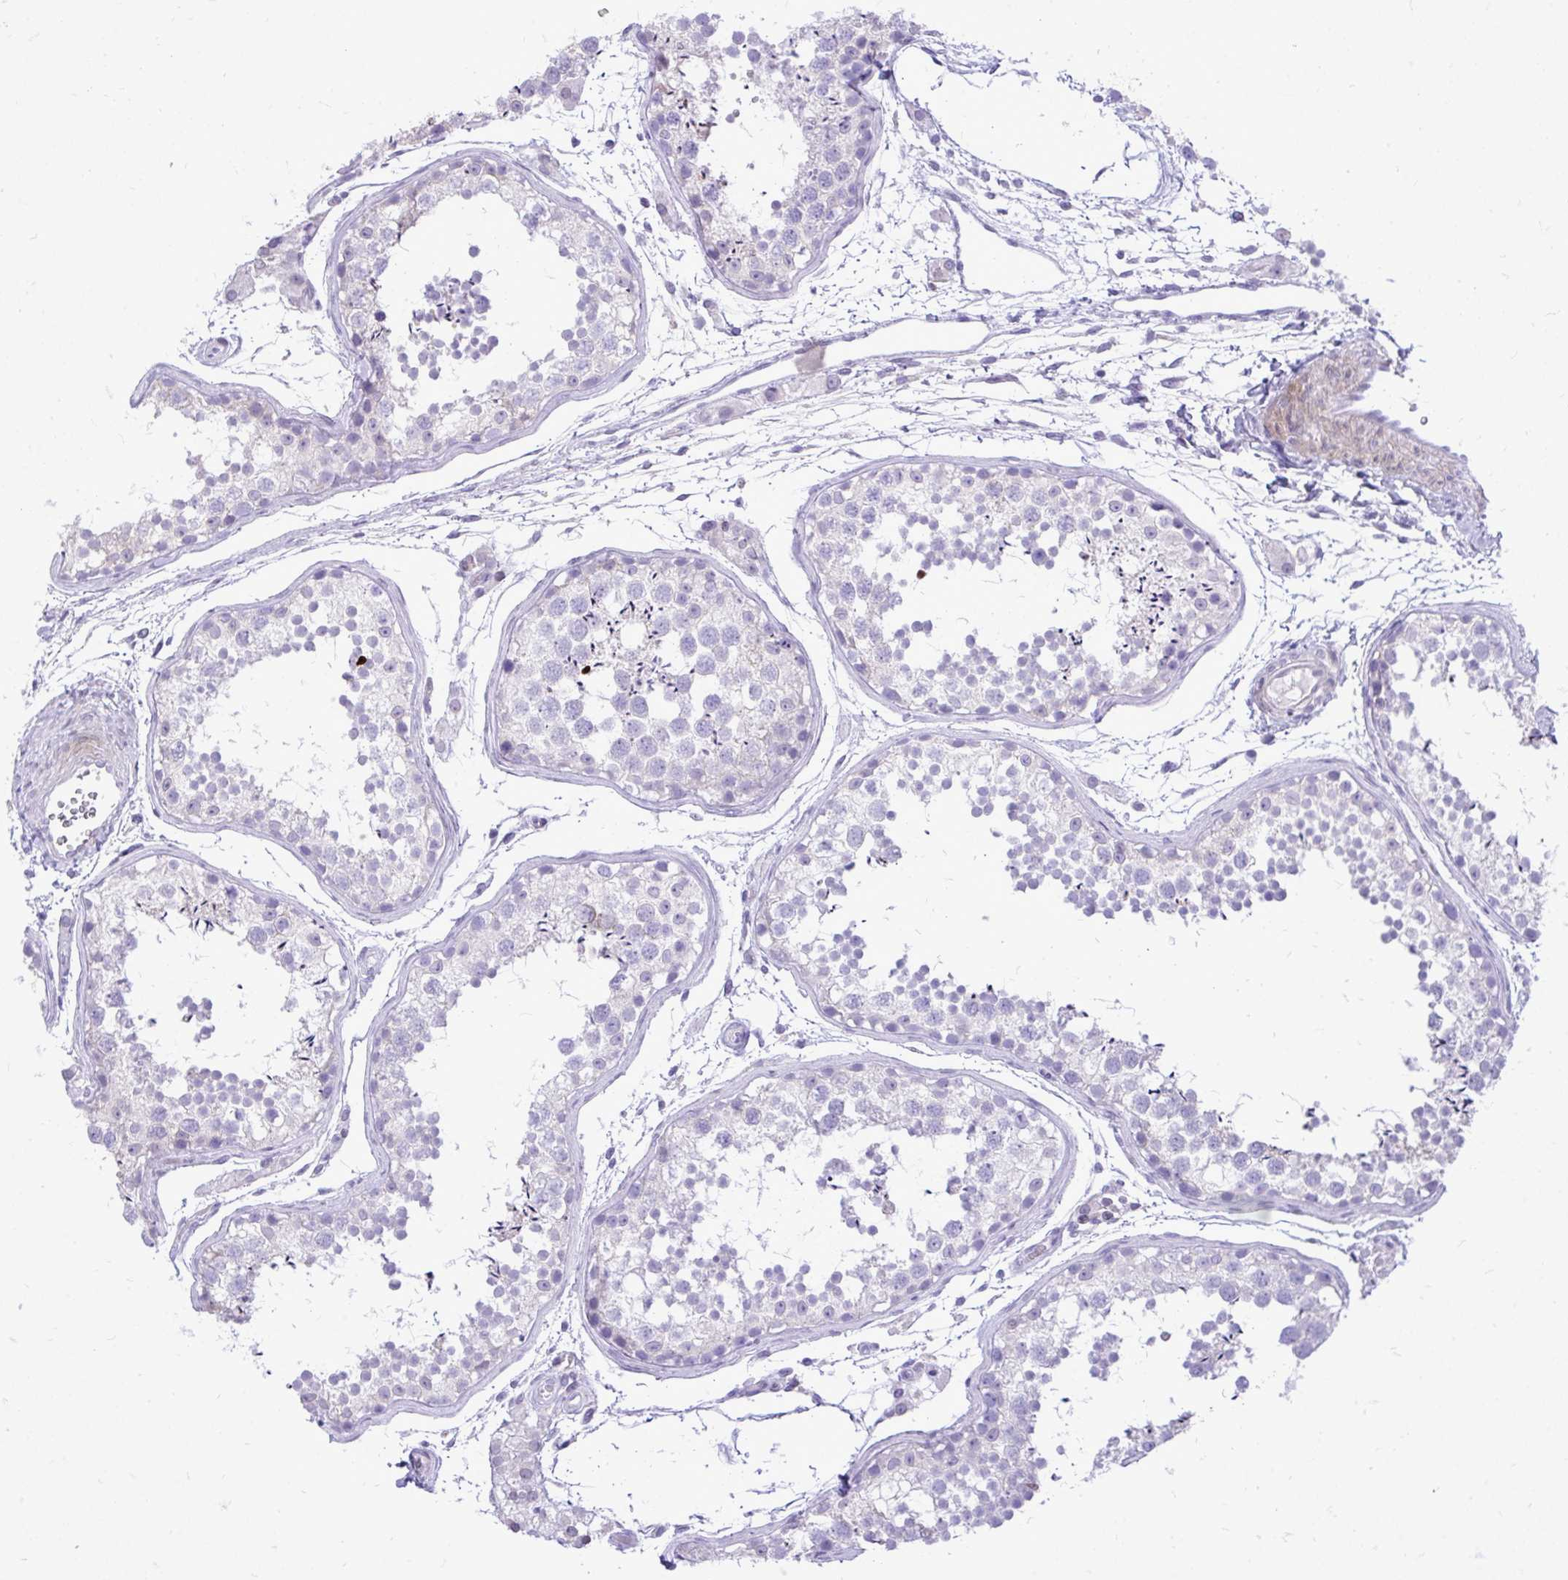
{"staining": {"intensity": "negative", "quantity": "none", "location": "none"}, "tissue": "testis", "cell_type": "Cells in seminiferous ducts", "image_type": "normal", "snomed": [{"axis": "morphology", "description": "Normal tissue, NOS"}, {"axis": "topography", "description": "Testis"}], "caption": "IHC of normal human testis reveals no positivity in cells in seminiferous ducts.", "gene": "GABRA1", "patient": {"sex": "male", "age": 29}}